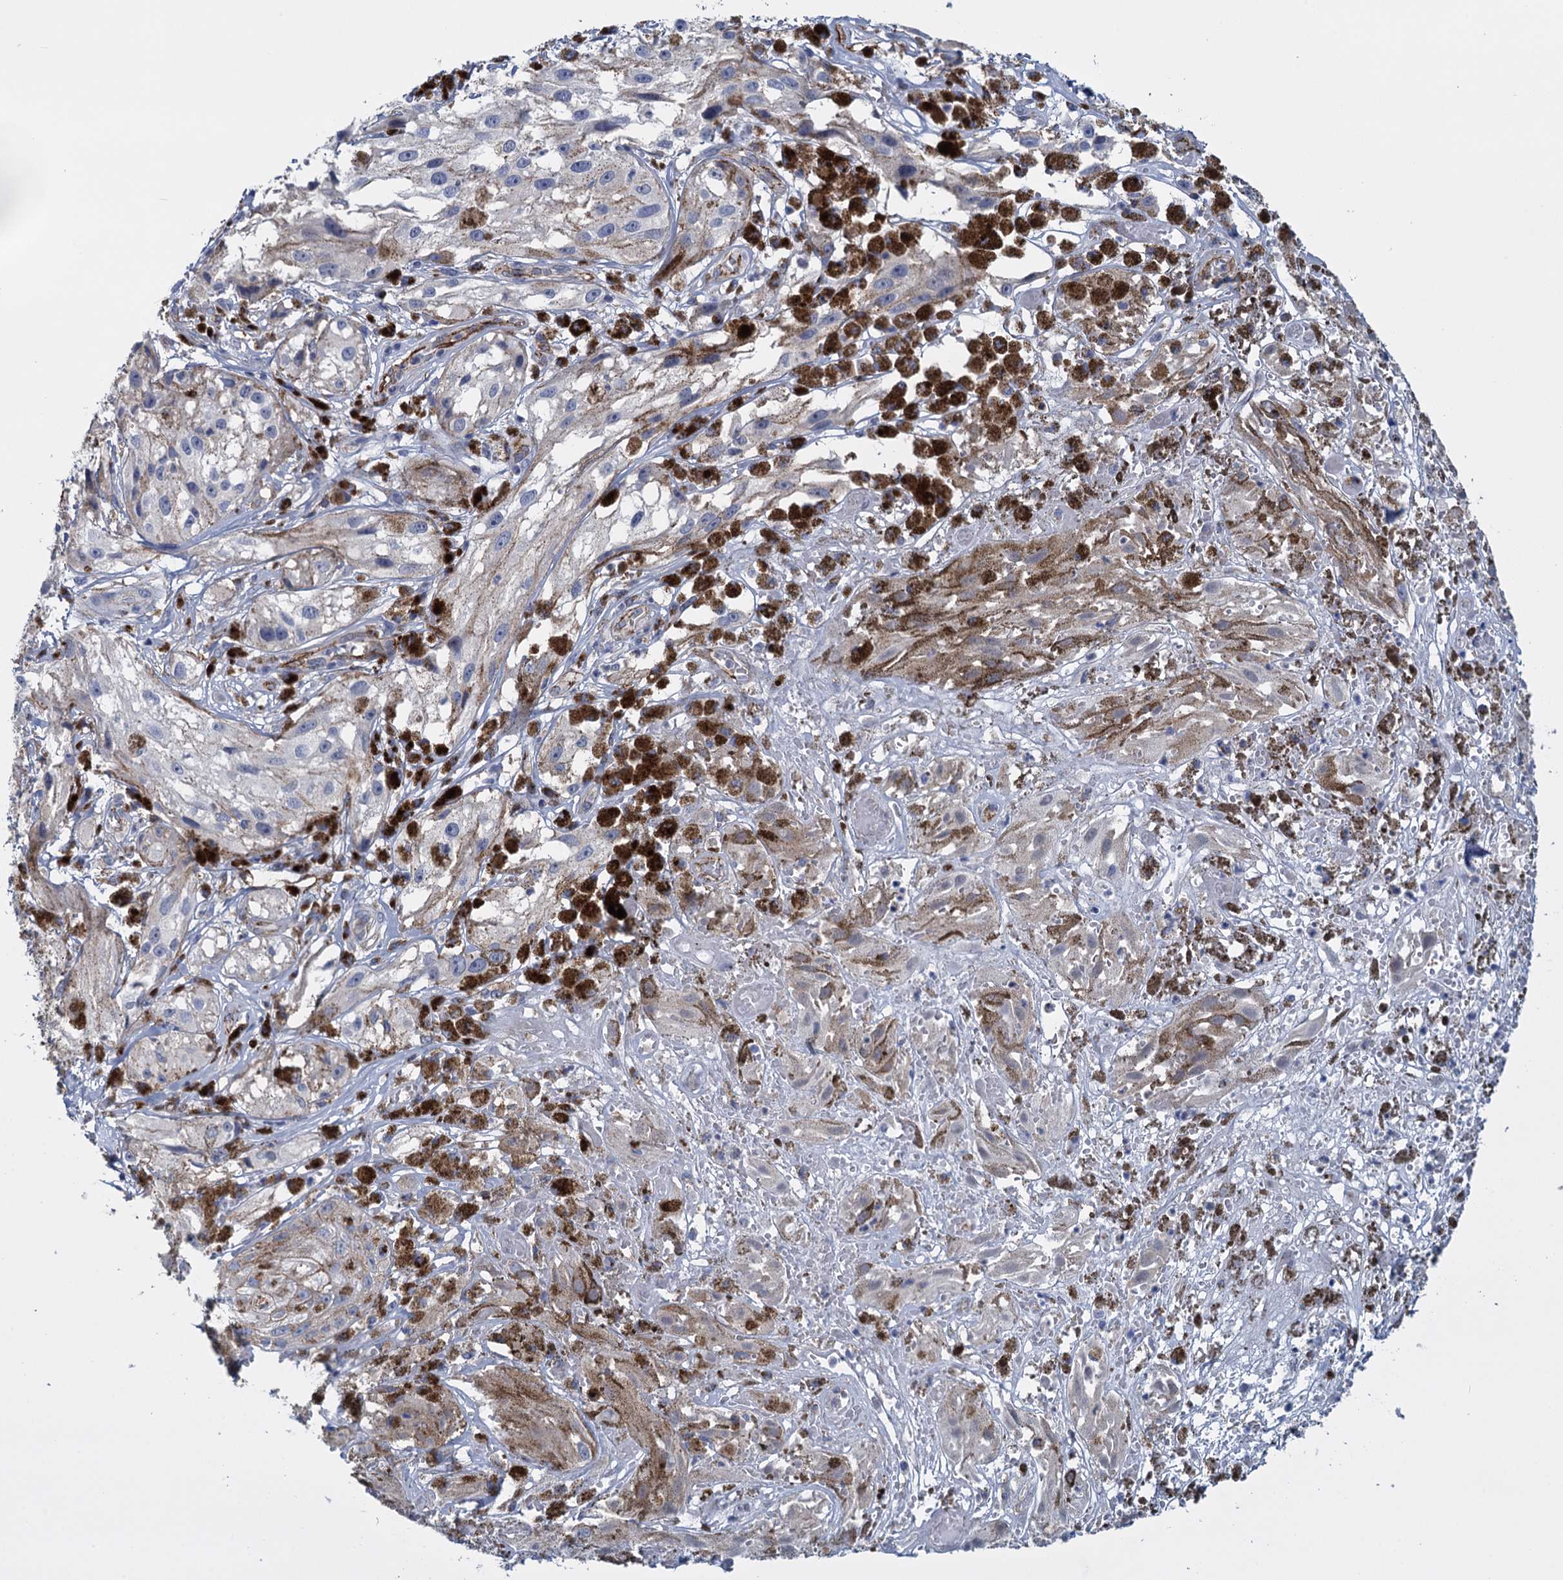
{"staining": {"intensity": "negative", "quantity": "none", "location": "none"}, "tissue": "melanoma", "cell_type": "Tumor cells", "image_type": "cancer", "snomed": [{"axis": "morphology", "description": "Malignant melanoma, NOS"}, {"axis": "topography", "description": "Skin"}], "caption": "There is no significant expression in tumor cells of malignant melanoma.", "gene": "SNCG", "patient": {"sex": "male", "age": 88}}